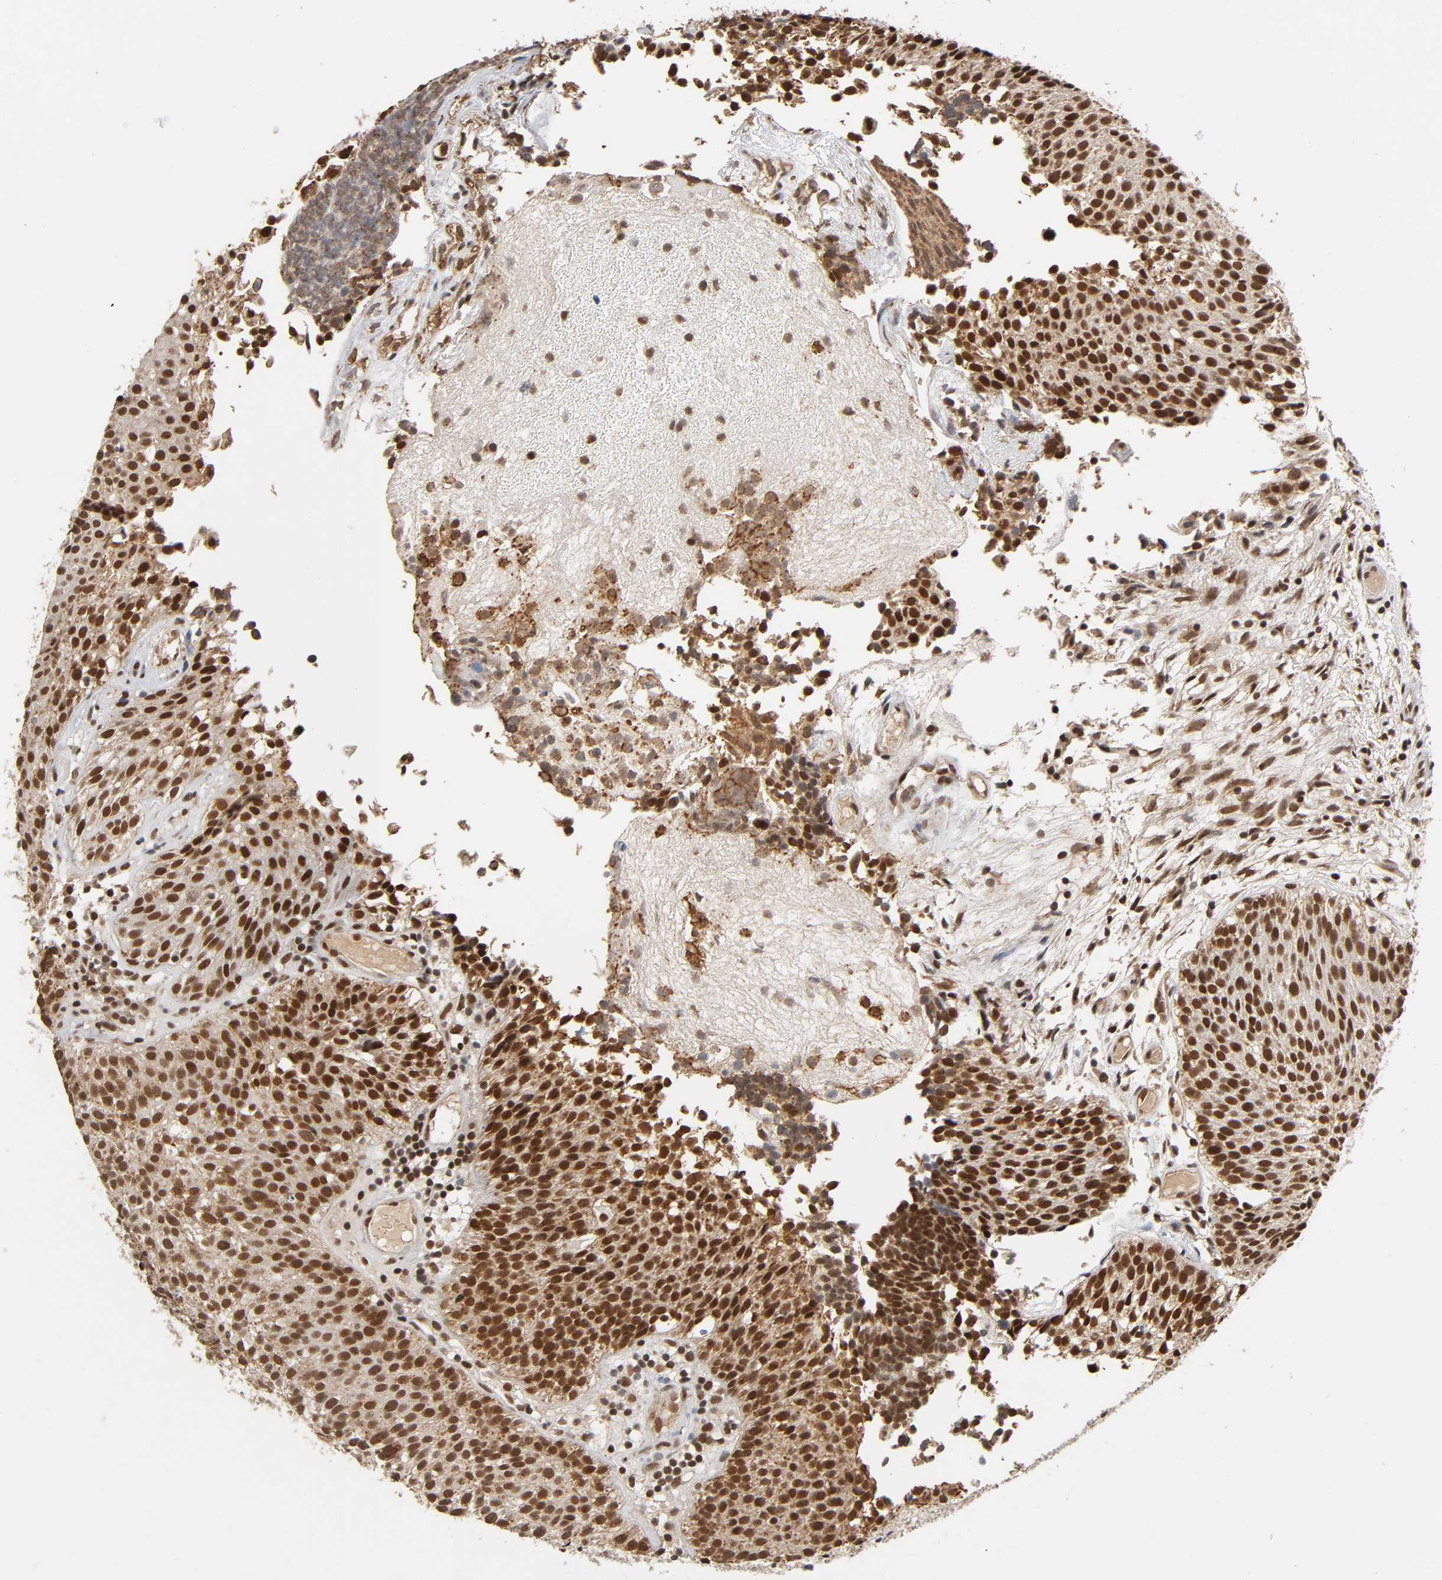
{"staining": {"intensity": "strong", "quantity": ">75%", "location": "cytoplasmic/membranous,nuclear"}, "tissue": "urothelial cancer", "cell_type": "Tumor cells", "image_type": "cancer", "snomed": [{"axis": "morphology", "description": "Urothelial carcinoma, Low grade"}, {"axis": "topography", "description": "Urinary bladder"}], "caption": "Human urothelial cancer stained for a protein (brown) exhibits strong cytoplasmic/membranous and nuclear positive positivity in about >75% of tumor cells.", "gene": "ZNF384", "patient": {"sex": "male", "age": 85}}